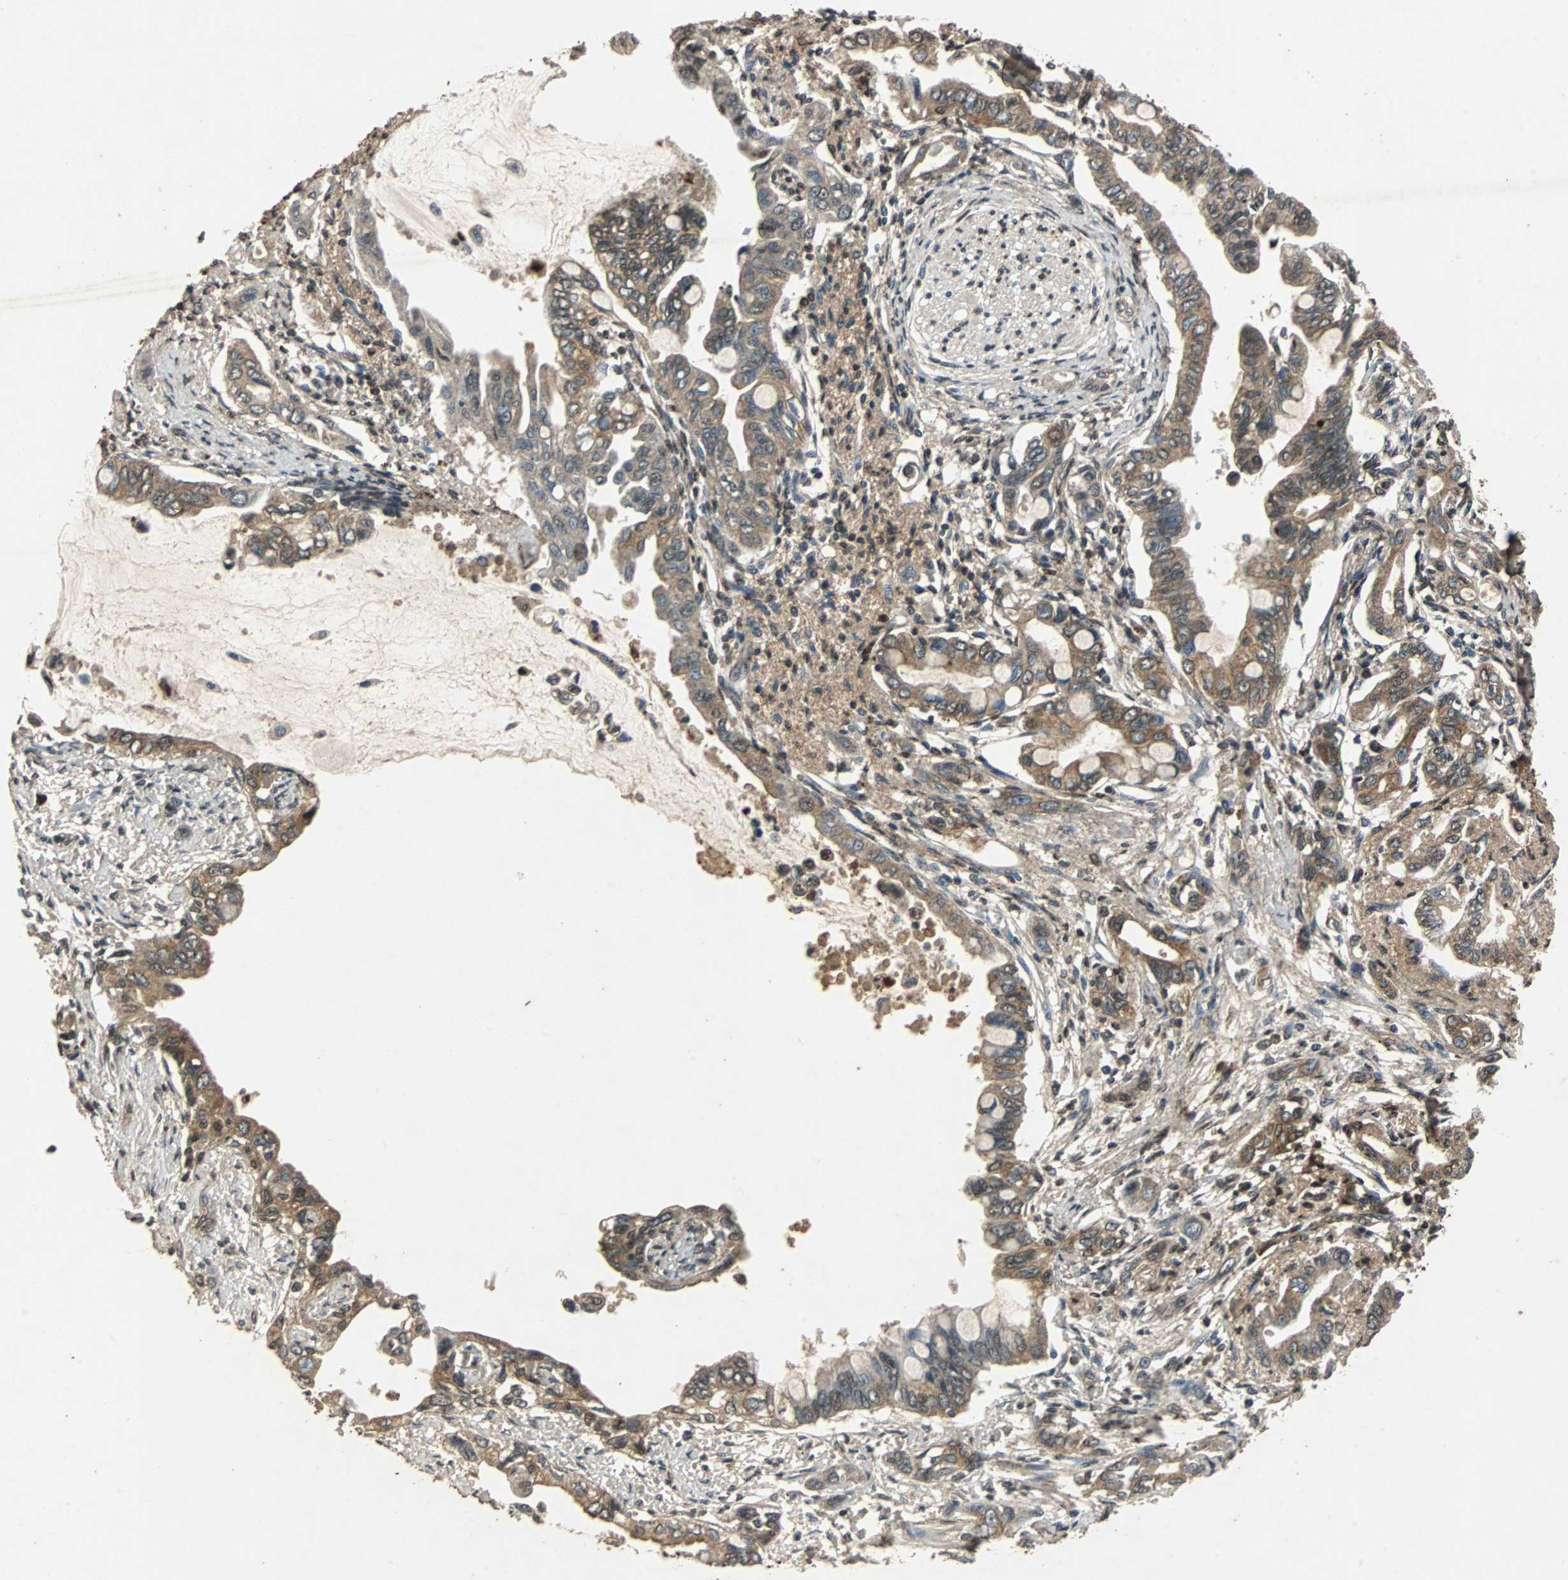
{"staining": {"intensity": "moderate", "quantity": ">75%", "location": "cytoplasmic/membranous"}, "tissue": "pancreatic cancer", "cell_type": "Tumor cells", "image_type": "cancer", "snomed": [{"axis": "morphology", "description": "Adenocarcinoma, NOS"}, {"axis": "topography", "description": "Pancreas"}], "caption": "Adenocarcinoma (pancreatic) stained for a protein displays moderate cytoplasmic/membranous positivity in tumor cells. (IHC, brightfield microscopy, high magnification).", "gene": "NAA10", "patient": {"sex": "female", "age": 60}}